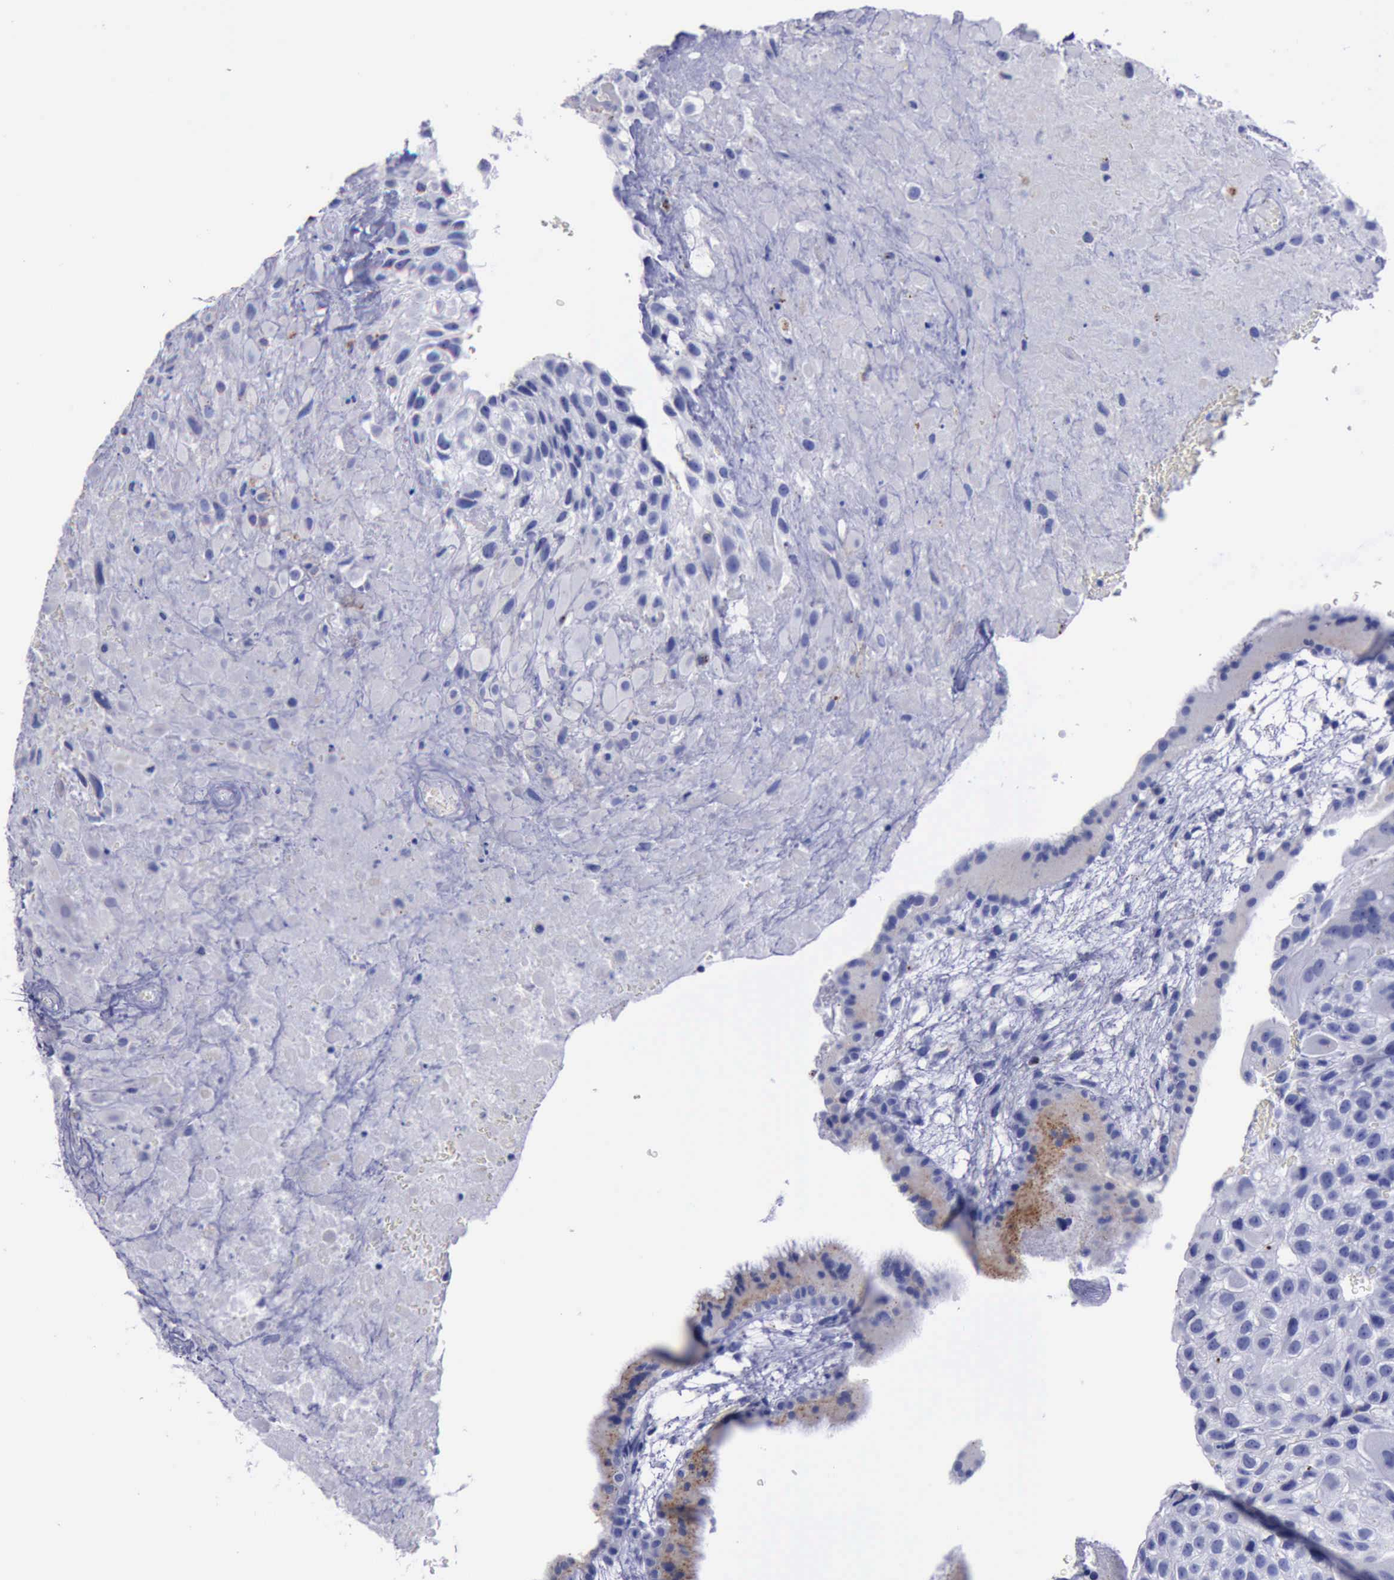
{"staining": {"intensity": "negative", "quantity": "none", "location": "none"}, "tissue": "placenta", "cell_type": "Decidual cells", "image_type": "normal", "snomed": [{"axis": "morphology", "description": "Normal tissue, NOS"}, {"axis": "topography", "description": "Placenta"}], "caption": "This is an IHC histopathology image of normal human placenta. There is no staining in decidual cells.", "gene": "CTSD", "patient": {"sex": "female", "age": 19}}